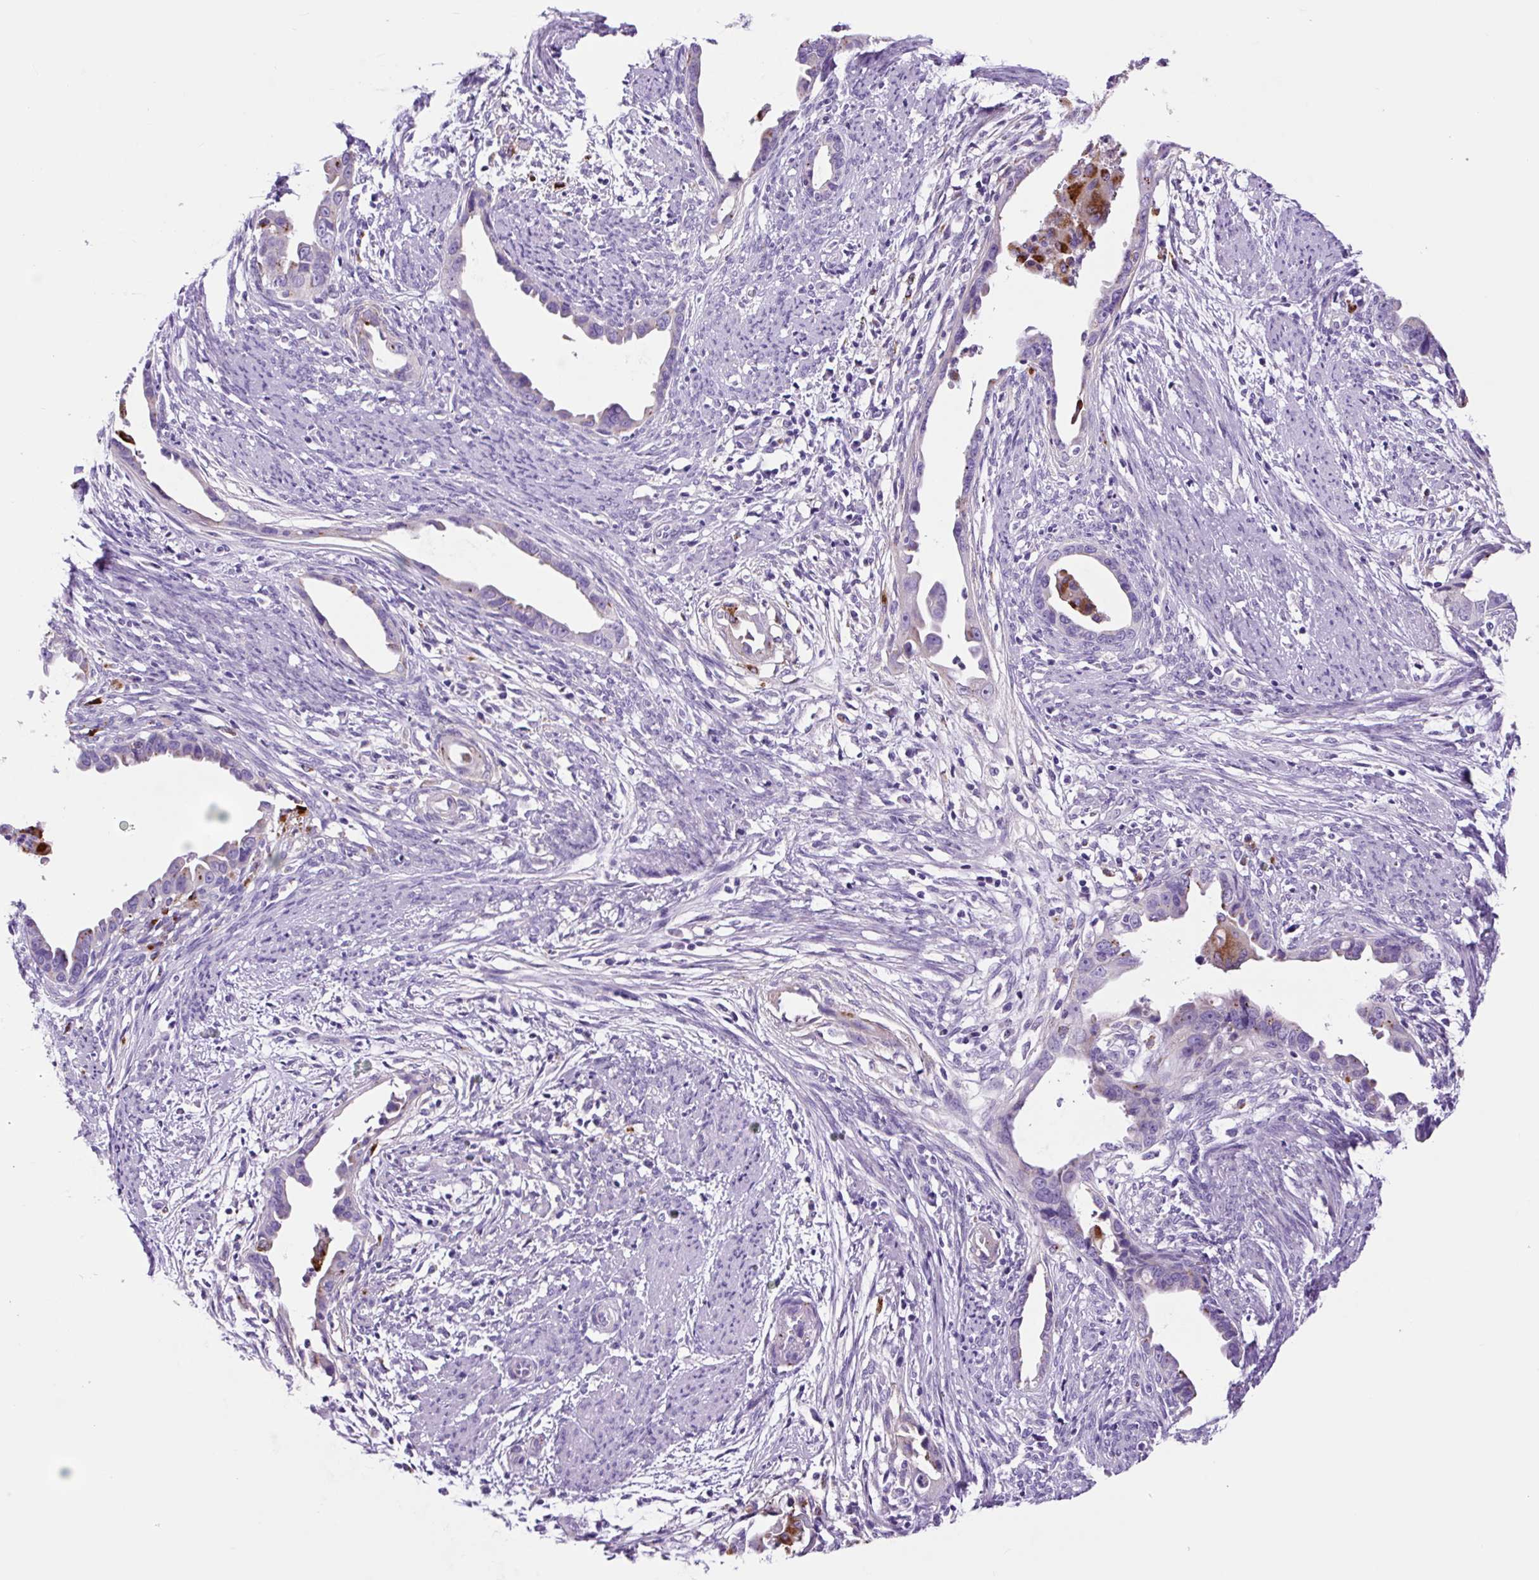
{"staining": {"intensity": "negative", "quantity": "none", "location": "none"}, "tissue": "endometrial cancer", "cell_type": "Tumor cells", "image_type": "cancer", "snomed": [{"axis": "morphology", "description": "Adenocarcinoma, NOS"}, {"axis": "topography", "description": "Endometrium"}], "caption": "This is an IHC image of human endometrial adenocarcinoma. There is no expression in tumor cells.", "gene": "LCN10", "patient": {"sex": "female", "age": 57}}